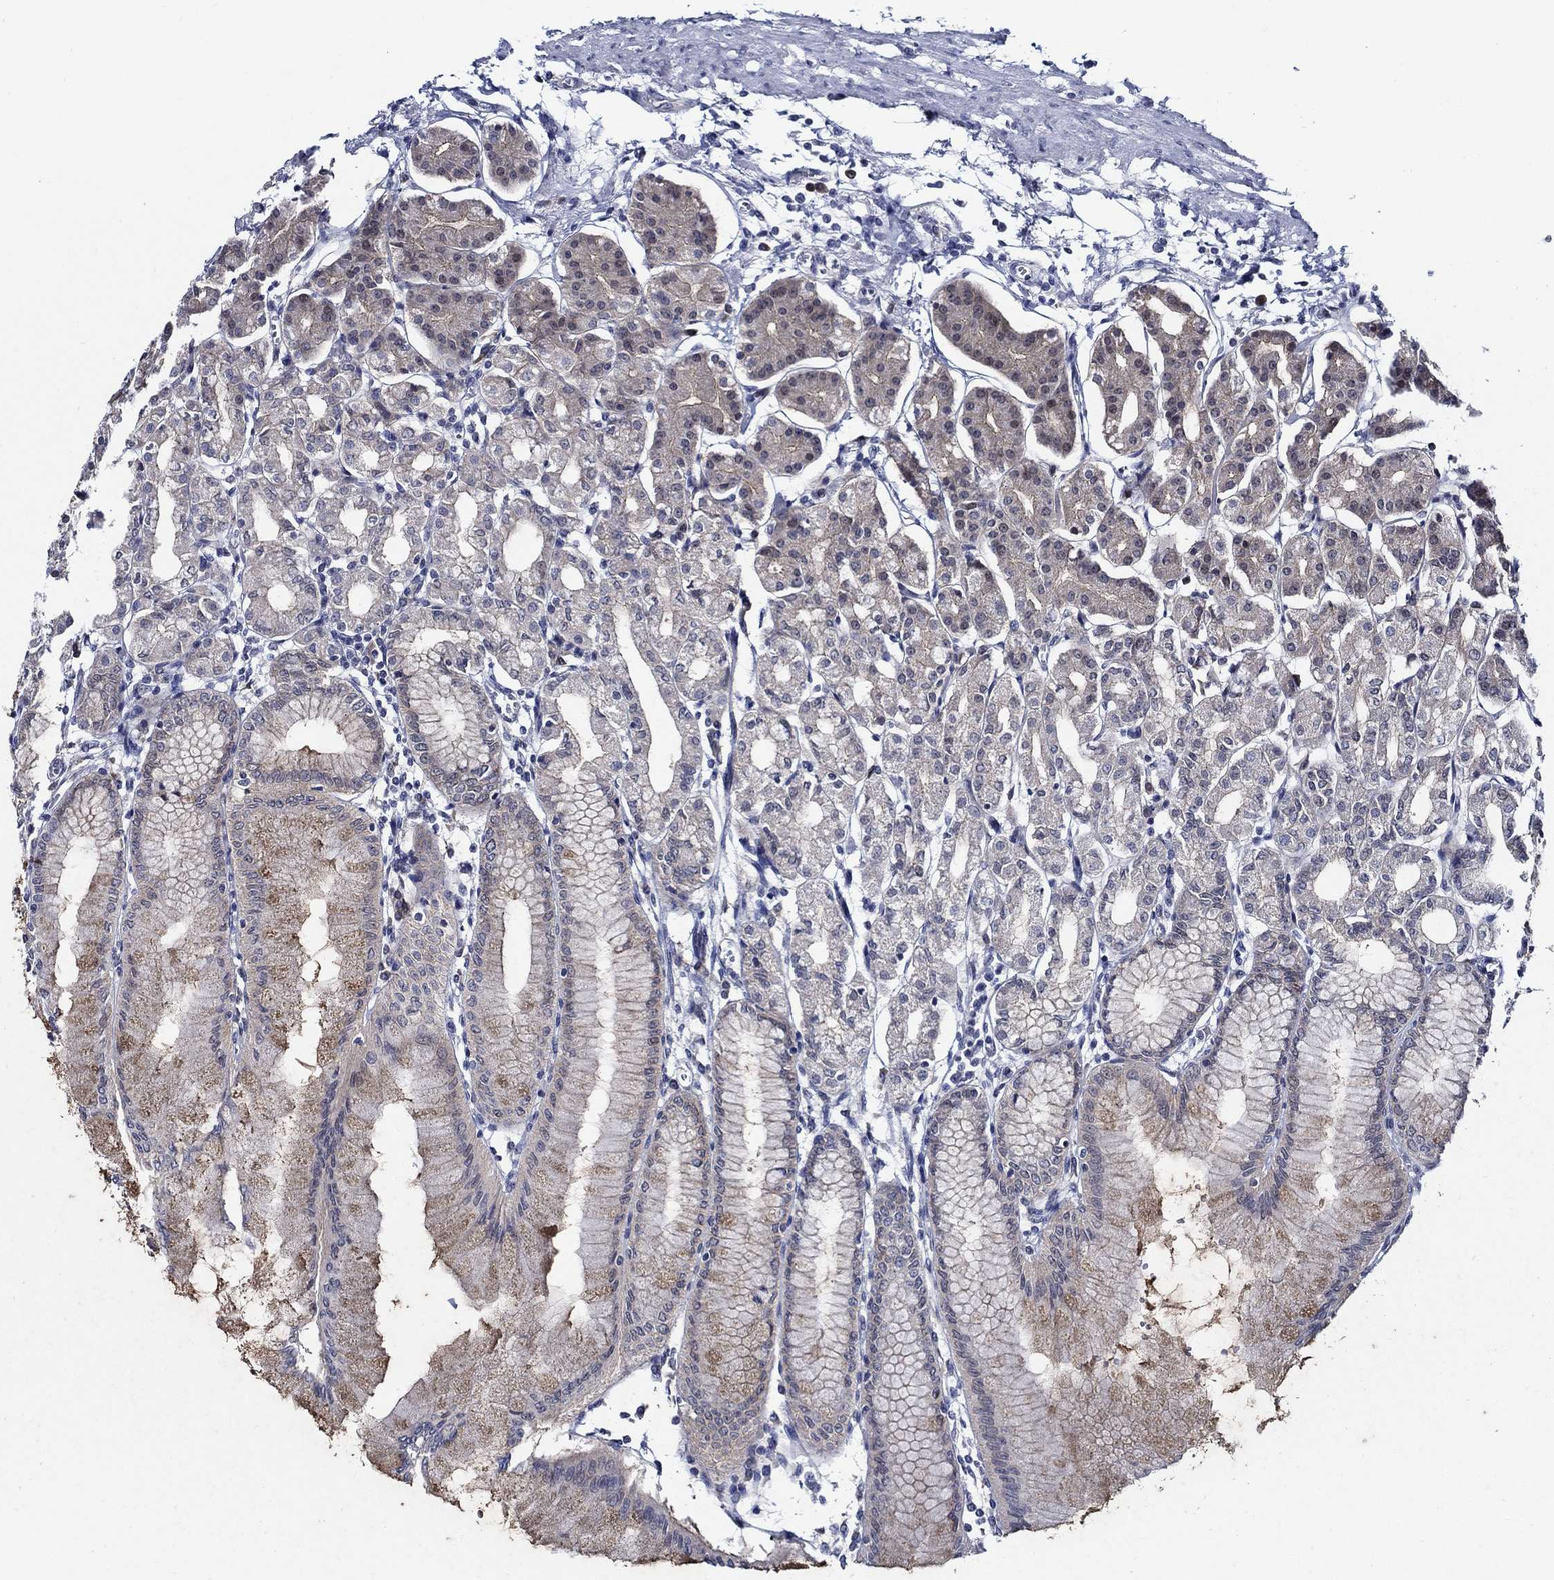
{"staining": {"intensity": "weak", "quantity": "25%-75%", "location": "cytoplasmic/membranous"}, "tissue": "stomach", "cell_type": "Glandular cells", "image_type": "normal", "snomed": [{"axis": "morphology", "description": "Normal tissue, NOS"}, {"axis": "topography", "description": "Skeletal muscle"}, {"axis": "topography", "description": "Stomach"}], "caption": "Normal stomach shows weak cytoplasmic/membranous staining in approximately 25%-75% of glandular cells.", "gene": "C8orf48", "patient": {"sex": "female", "age": 57}}